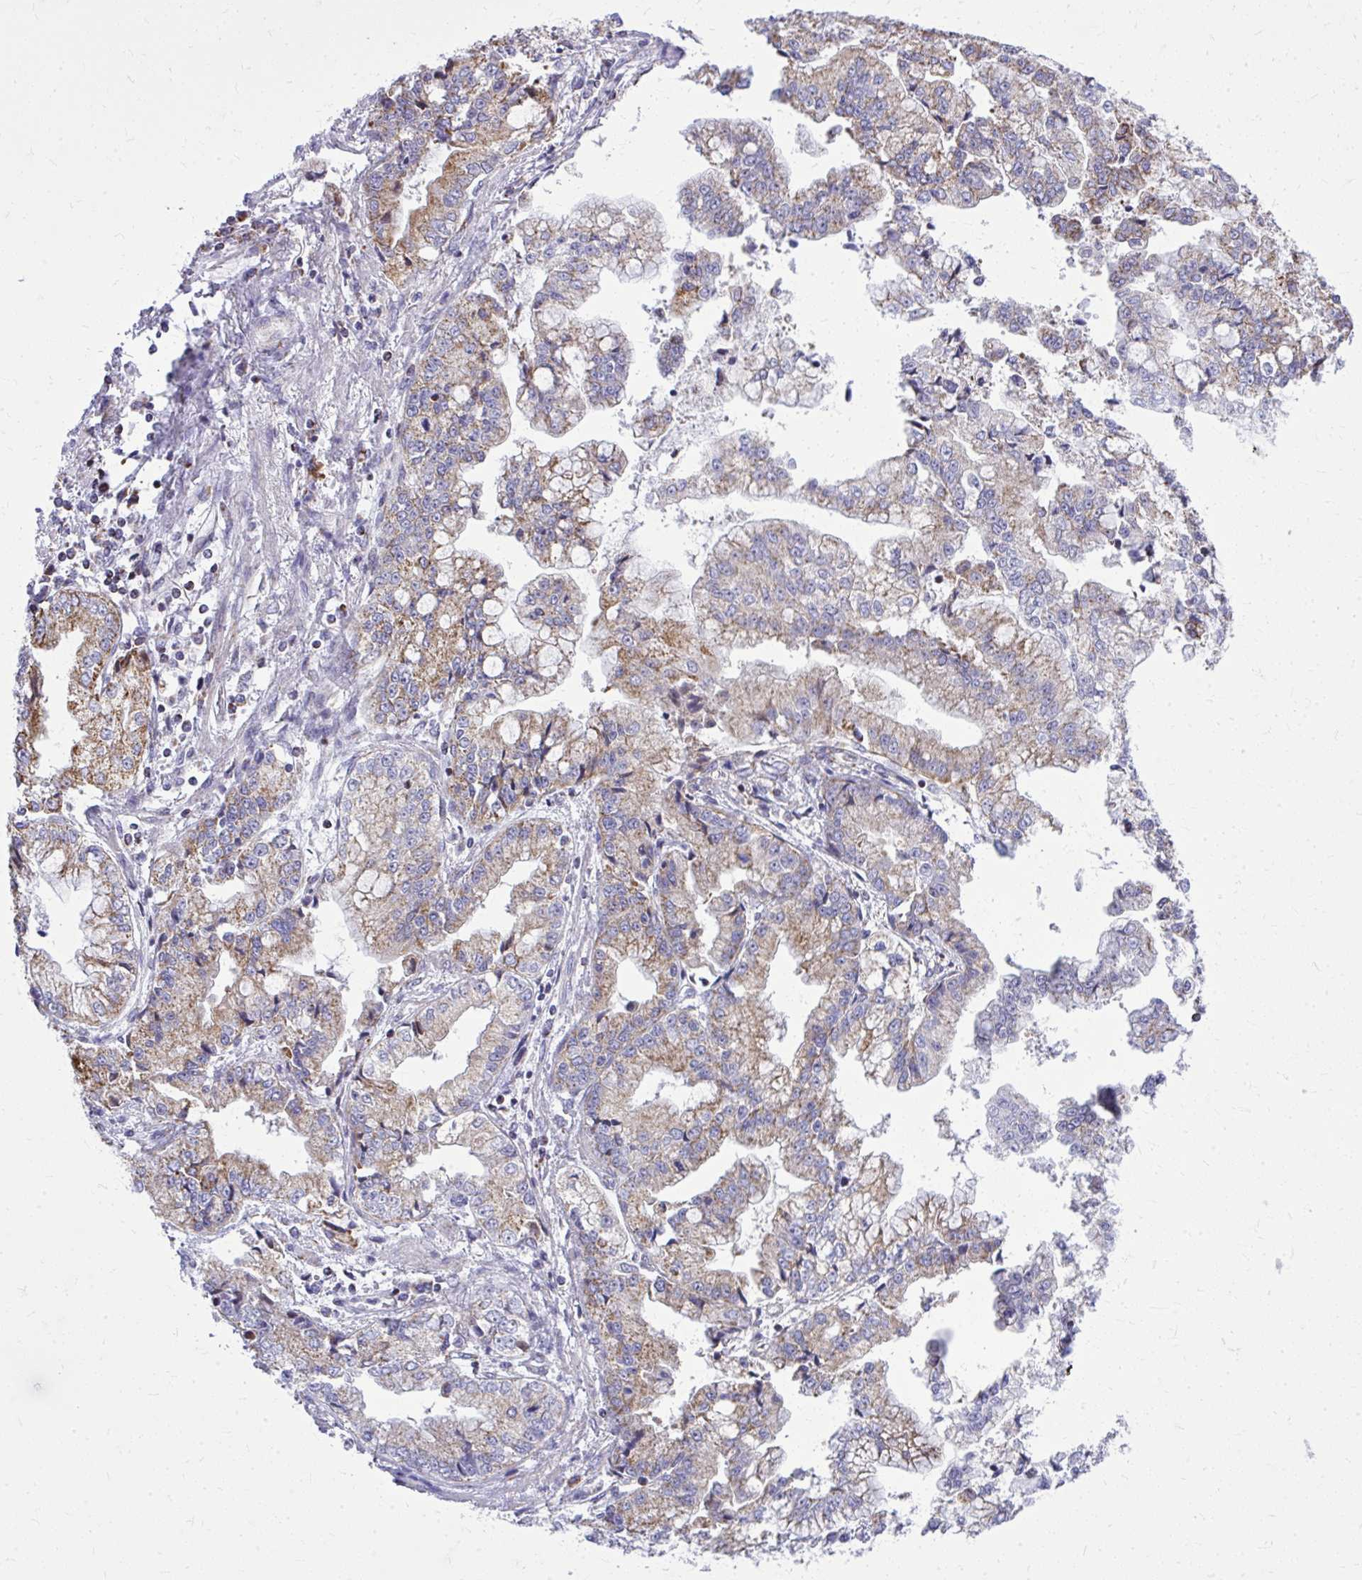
{"staining": {"intensity": "moderate", "quantity": "25%-75%", "location": "cytoplasmic/membranous"}, "tissue": "stomach cancer", "cell_type": "Tumor cells", "image_type": "cancer", "snomed": [{"axis": "morphology", "description": "Adenocarcinoma, NOS"}, {"axis": "topography", "description": "Stomach, upper"}], "caption": "Moderate cytoplasmic/membranous expression for a protein is present in about 25%-75% of tumor cells of stomach adenocarcinoma using immunohistochemistry.", "gene": "ZNF362", "patient": {"sex": "female", "age": 74}}